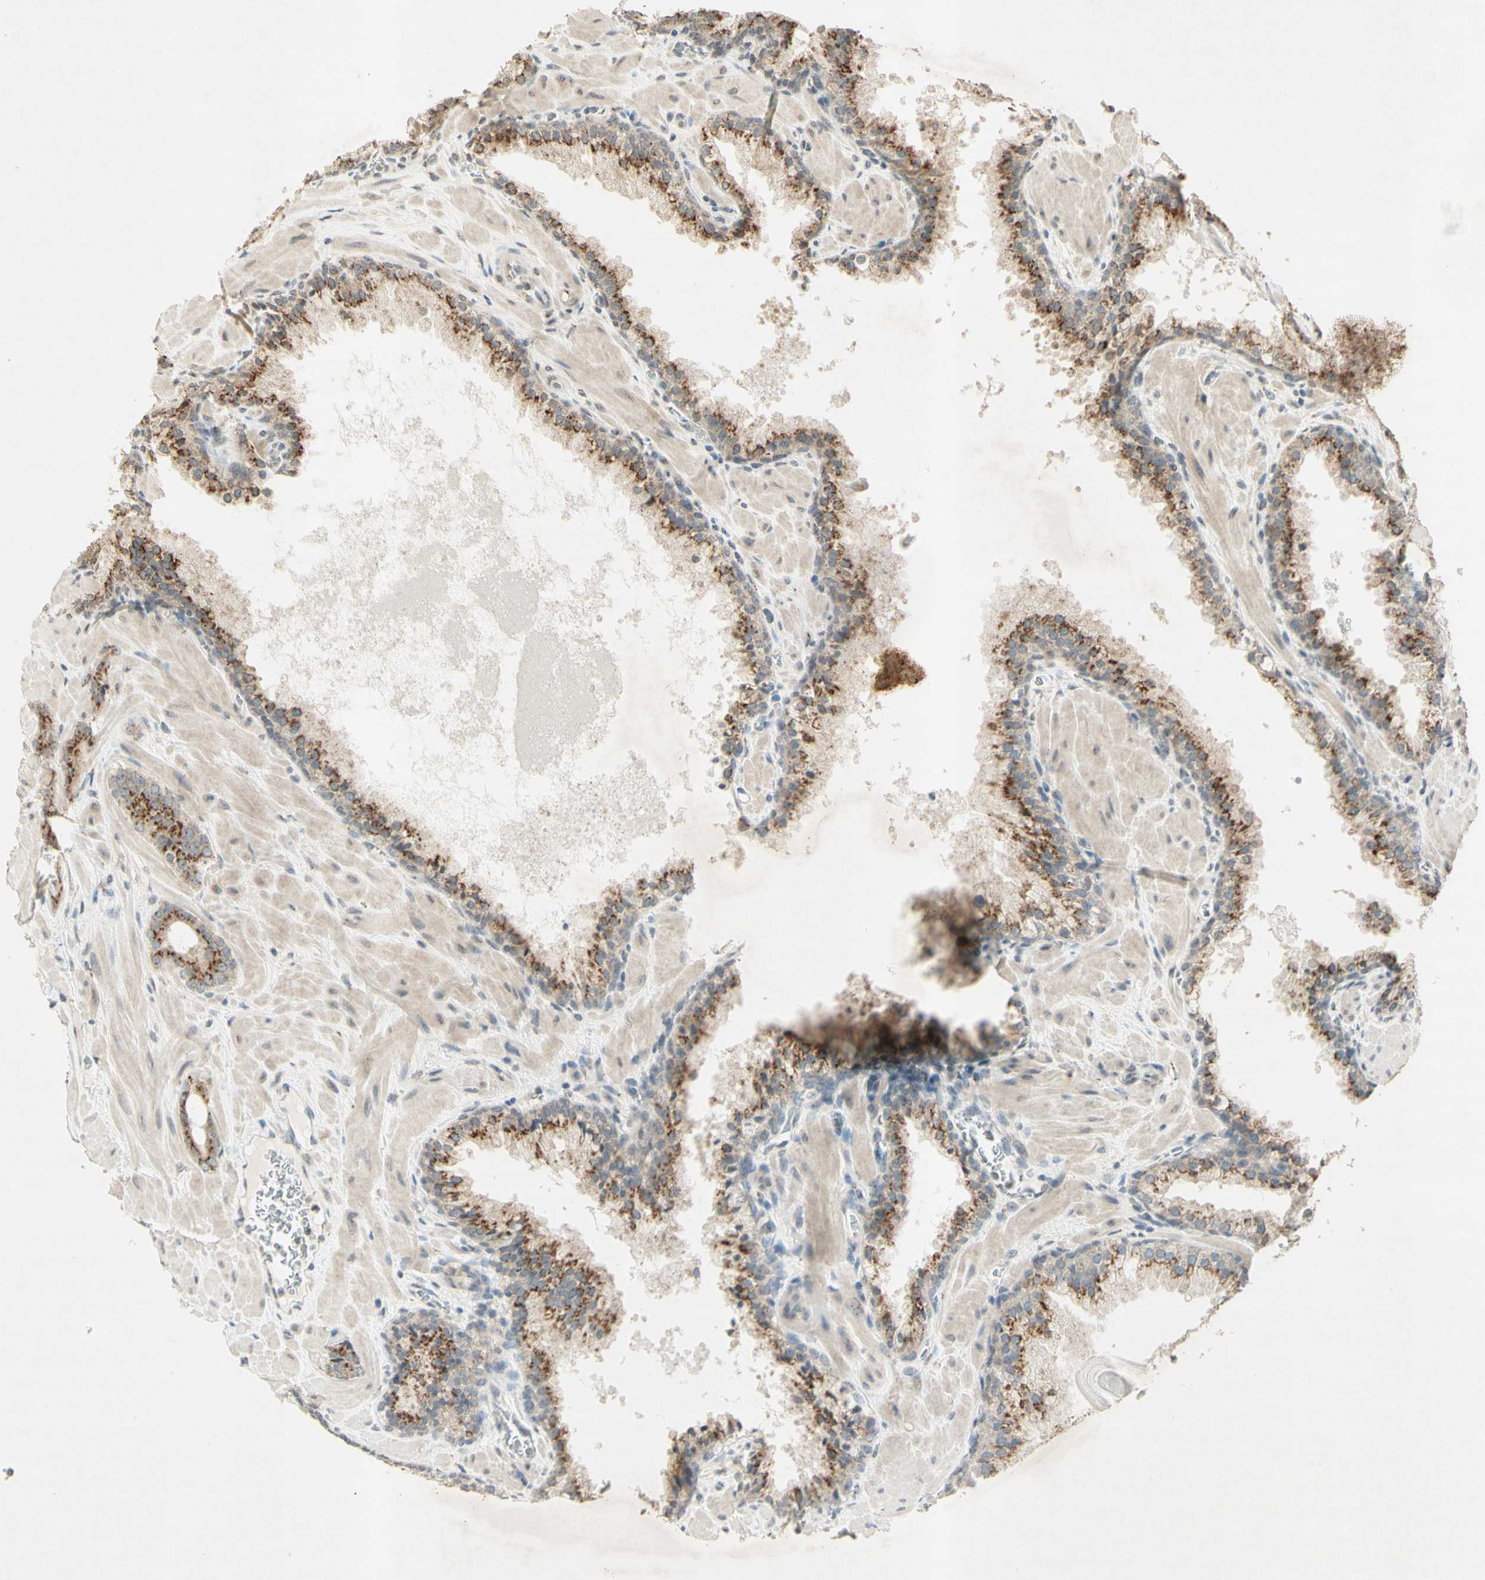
{"staining": {"intensity": "strong", "quantity": ">75%", "location": "cytoplasmic/membranous"}, "tissue": "prostate cancer", "cell_type": "Tumor cells", "image_type": "cancer", "snomed": [{"axis": "morphology", "description": "Adenocarcinoma, Low grade"}, {"axis": "topography", "description": "Prostate"}], "caption": "The immunohistochemical stain labels strong cytoplasmic/membranous expression in tumor cells of prostate cancer tissue. (IHC, brightfield microscopy, high magnification).", "gene": "CCNI", "patient": {"sex": "male", "age": 63}}